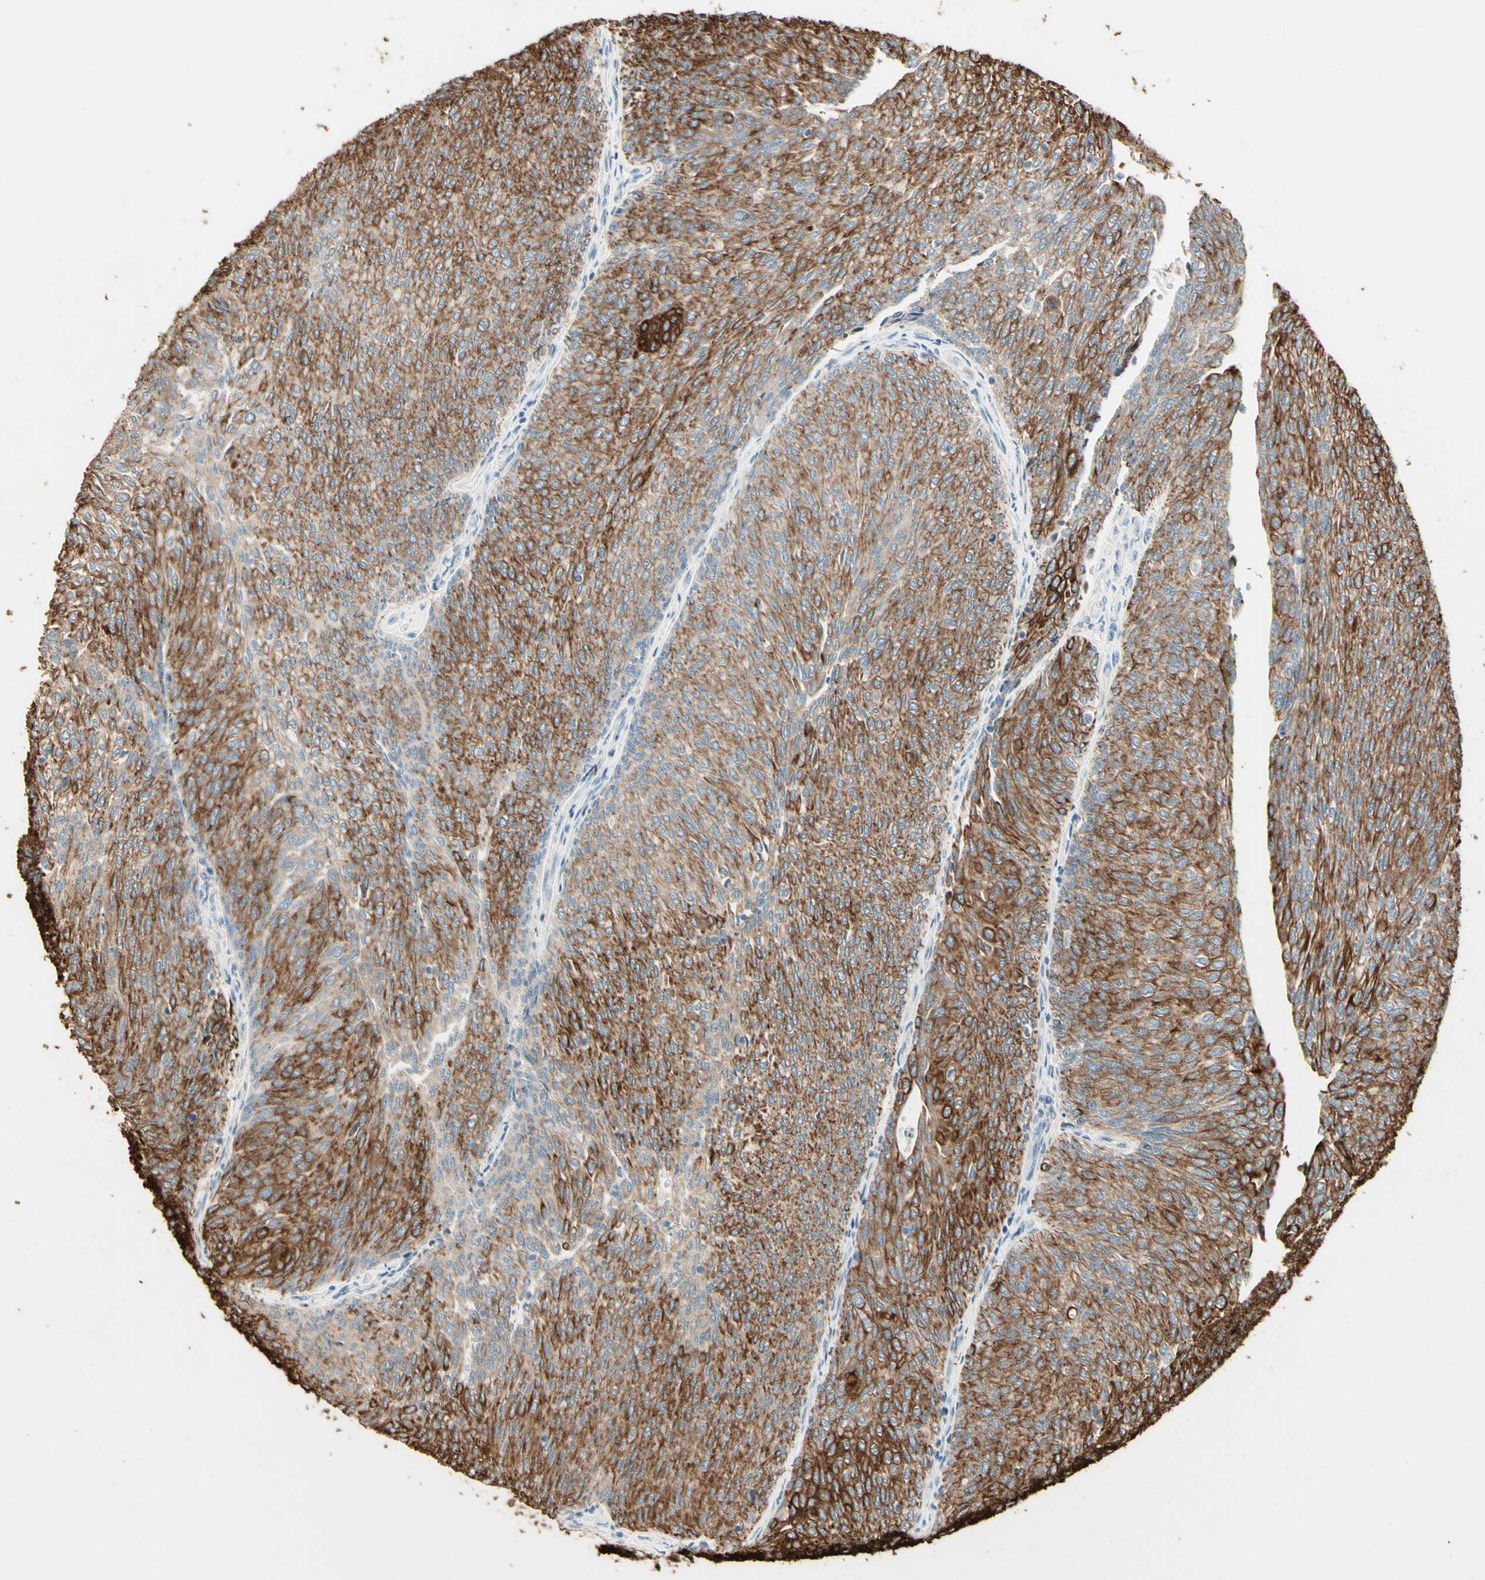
{"staining": {"intensity": "strong", "quantity": ">75%", "location": "cytoplasmic/membranous"}, "tissue": "urothelial cancer", "cell_type": "Tumor cells", "image_type": "cancer", "snomed": [{"axis": "morphology", "description": "Urothelial carcinoma, Low grade"}, {"axis": "topography", "description": "Urinary bladder"}], "caption": "A brown stain shows strong cytoplasmic/membranous staining of a protein in human urothelial cancer tumor cells. Ihc stains the protein of interest in brown and the nuclei are stained blue.", "gene": "SKIL", "patient": {"sex": "female", "age": 79}}